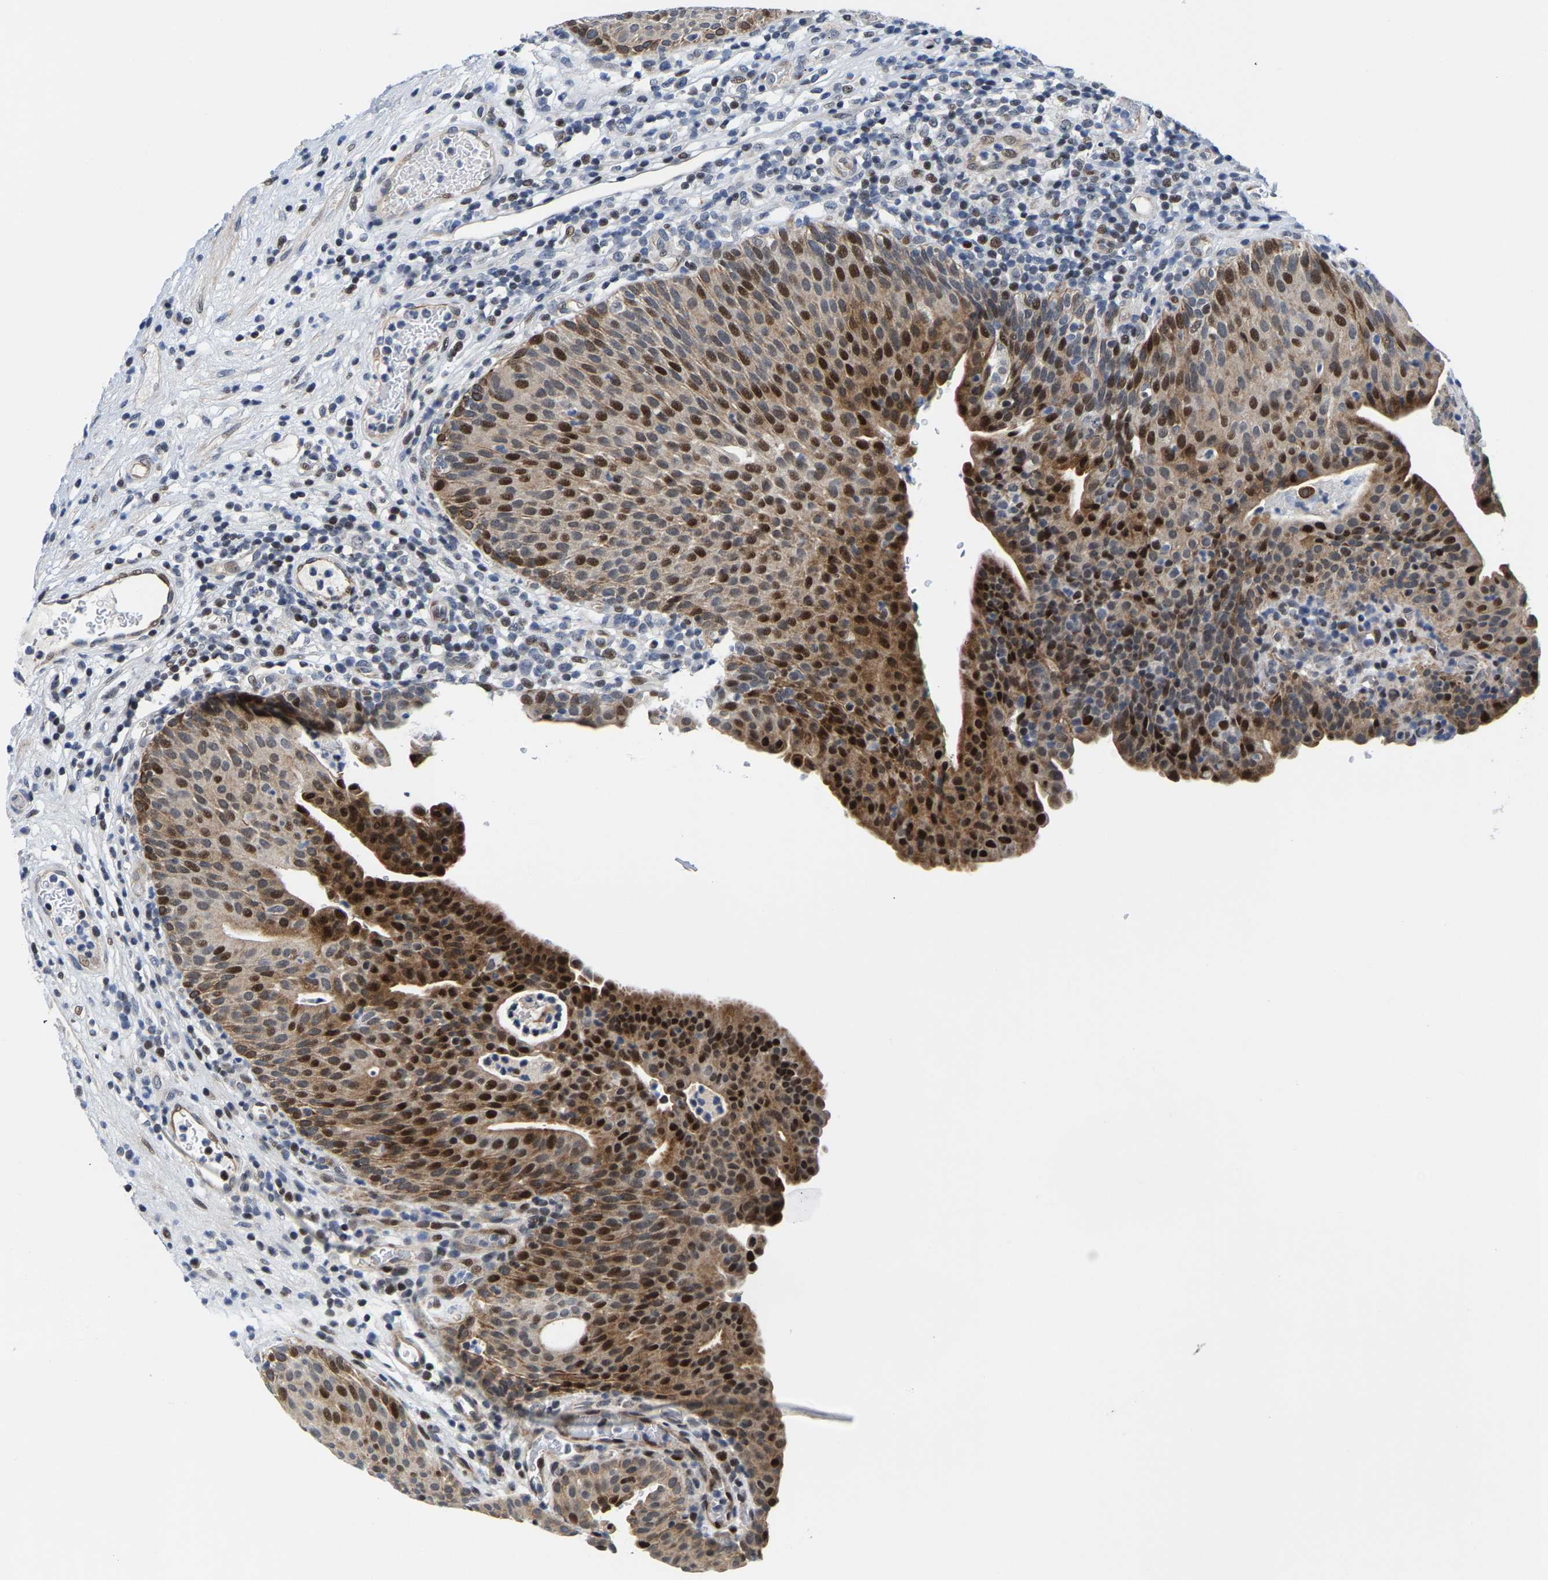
{"staining": {"intensity": "strong", "quantity": ">75%", "location": "cytoplasmic/membranous,nuclear"}, "tissue": "urothelial cancer", "cell_type": "Tumor cells", "image_type": "cancer", "snomed": [{"axis": "morphology", "description": "Urothelial carcinoma, High grade"}, {"axis": "topography", "description": "Urinary bladder"}], "caption": "Urothelial carcinoma (high-grade) stained with a brown dye exhibits strong cytoplasmic/membranous and nuclear positive positivity in approximately >75% of tumor cells.", "gene": "GTPBP10", "patient": {"sex": "male", "age": 74}}